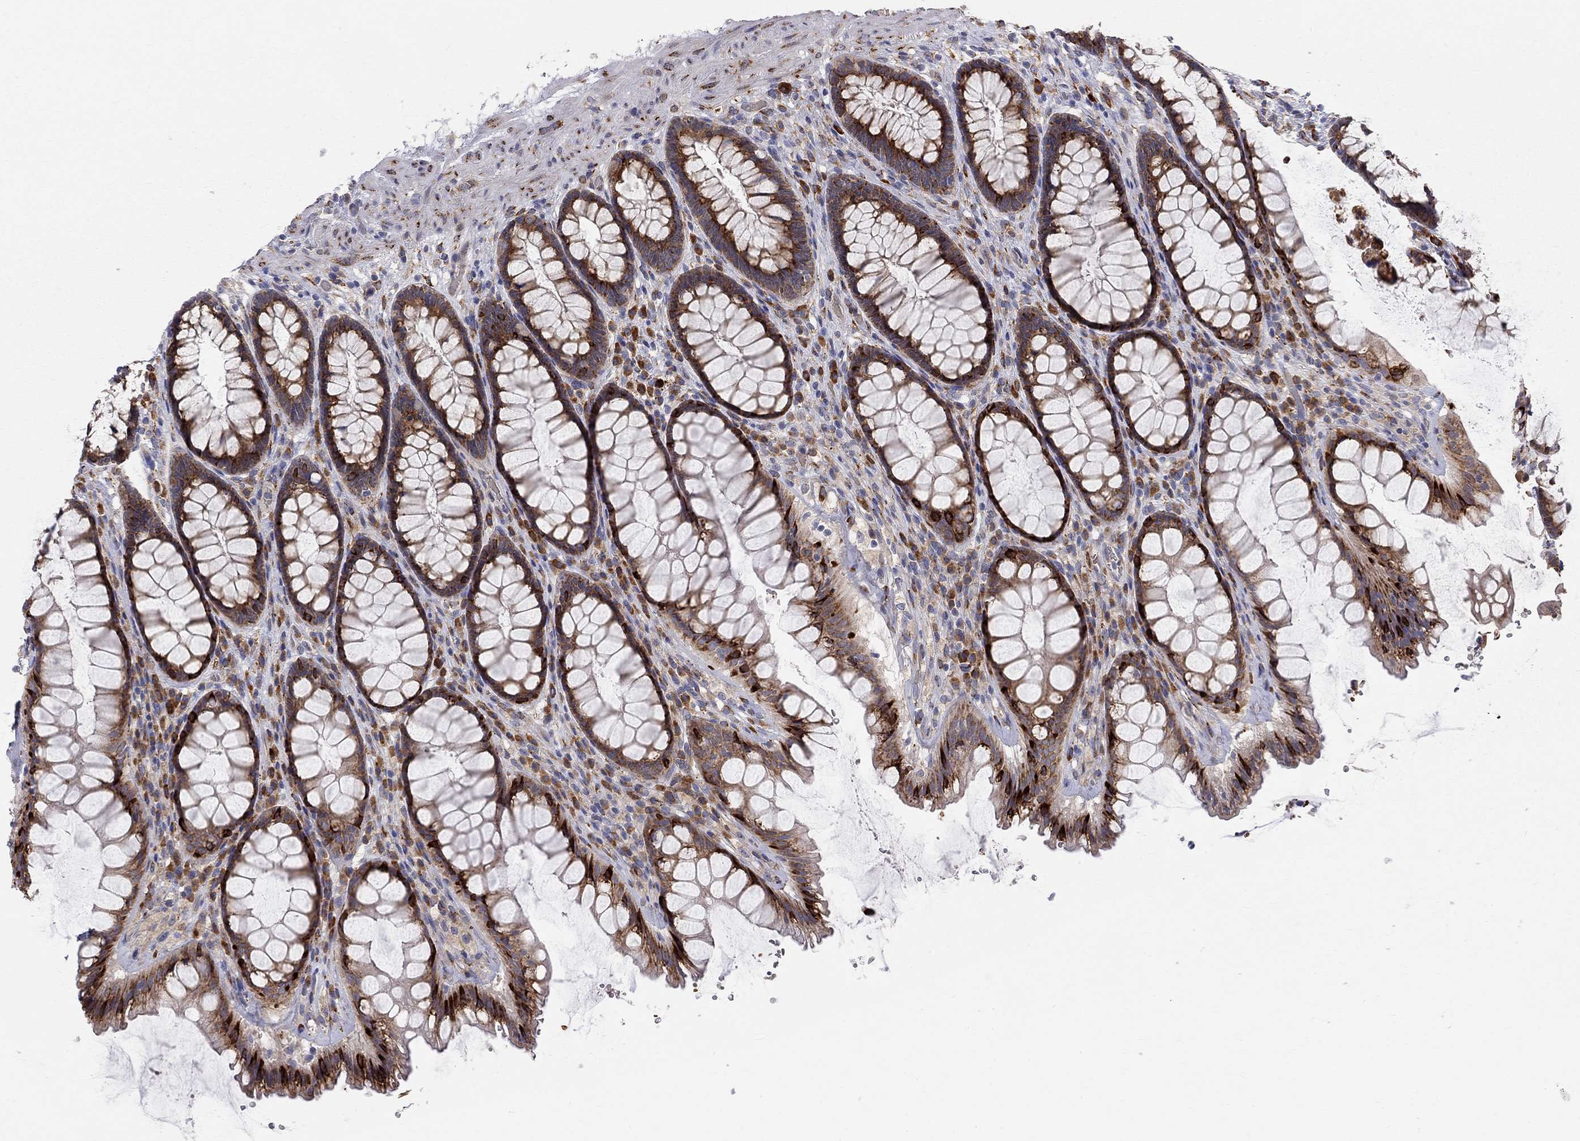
{"staining": {"intensity": "strong", "quantity": ">75%", "location": "cytoplasmic/membranous"}, "tissue": "rectum", "cell_type": "Glandular cells", "image_type": "normal", "snomed": [{"axis": "morphology", "description": "Normal tissue, NOS"}, {"axis": "topography", "description": "Rectum"}], "caption": "Immunohistochemistry of unremarkable rectum exhibits high levels of strong cytoplasmic/membranous positivity in approximately >75% of glandular cells. Using DAB (3,3'-diaminobenzidine) (brown) and hematoxylin (blue) stains, captured at high magnification using brightfield microscopy.", "gene": "CASTOR1", "patient": {"sex": "male", "age": 72}}